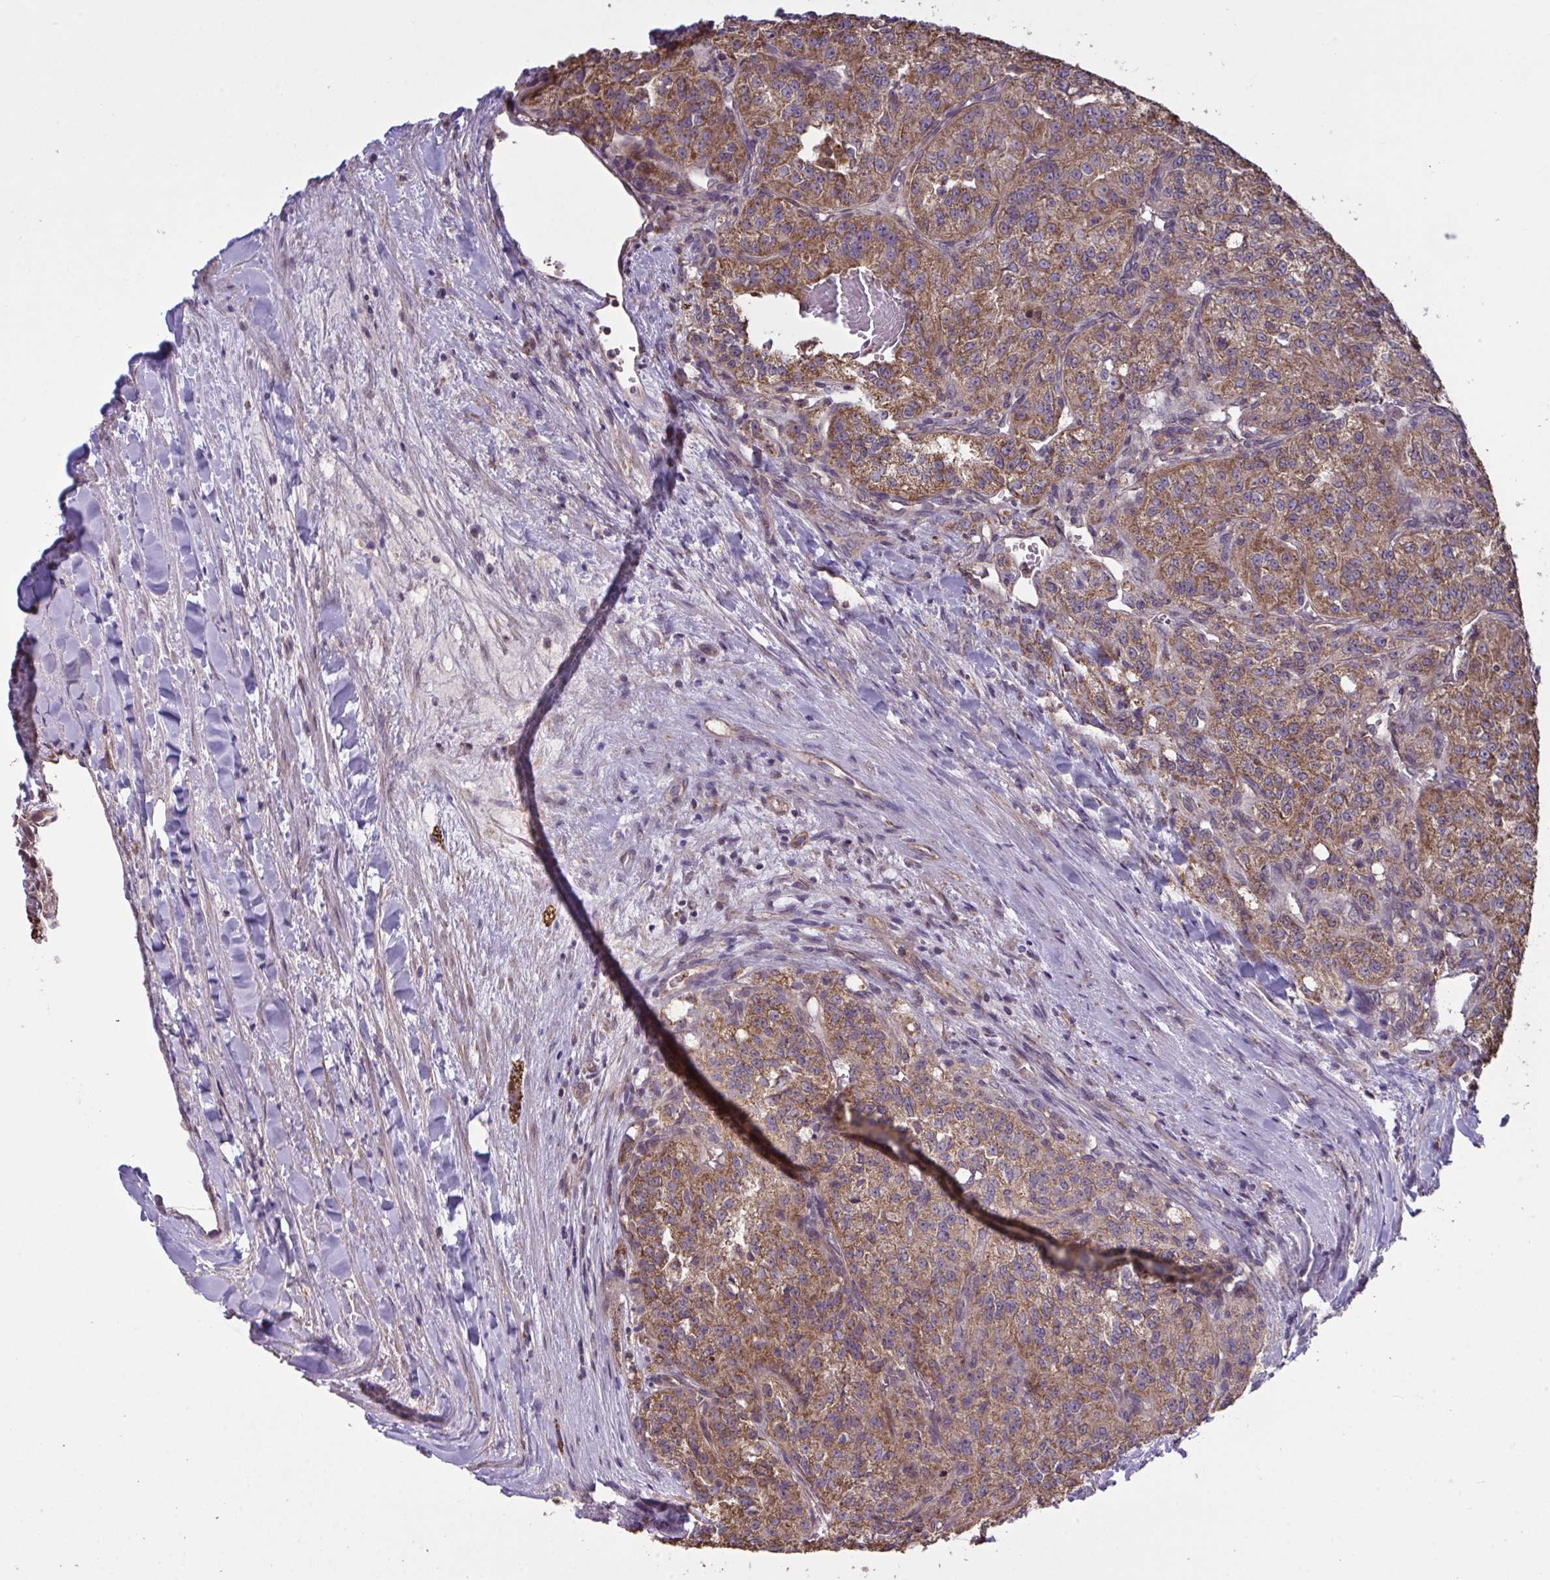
{"staining": {"intensity": "moderate", "quantity": ">75%", "location": "cytoplasmic/membranous"}, "tissue": "renal cancer", "cell_type": "Tumor cells", "image_type": "cancer", "snomed": [{"axis": "morphology", "description": "Adenocarcinoma, NOS"}, {"axis": "topography", "description": "Kidney"}], "caption": "A brown stain labels moderate cytoplasmic/membranous positivity of a protein in renal cancer (adenocarcinoma) tumor cells. The staining was performed using DAB to visualize the protein expression in brown, while the nuclei were stained in blue with hematoxylin (Magnification: 20x).", "gene": "PPM1H", "patient": {"sex": "female", "age": 63}}